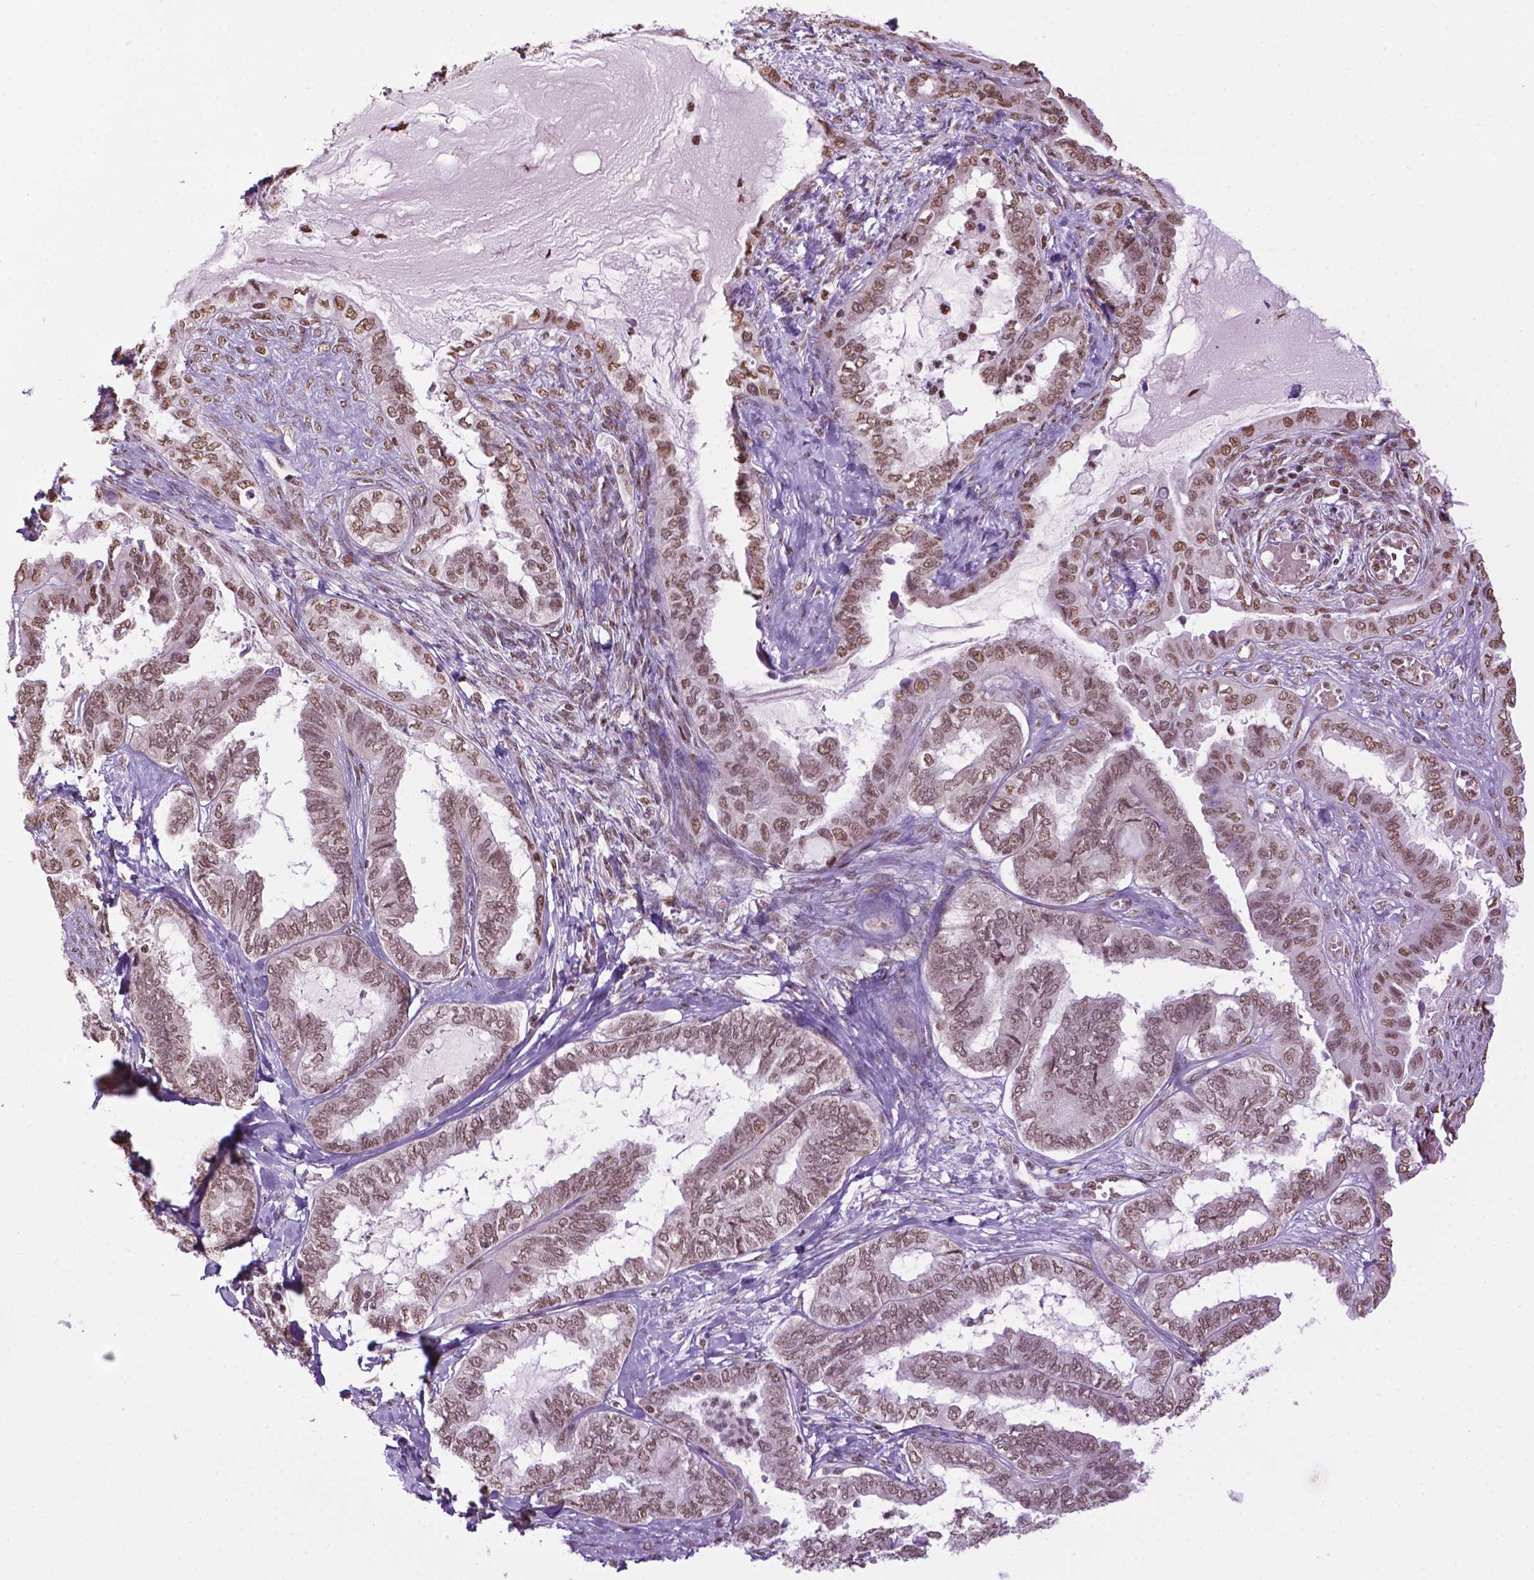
{"staining": {"intensity": "moderate", "quantity": "25%-75%", "location": "nuclear"}, "tissue": "ovarian cancer", "cell_type": "Tumor cells", "image_type": "cancer", "snomed": [{"axis": "morphology", "description": "Carcinoma, endometroid"}, {"axis": "topography", "description": "Ovary"}], "caption": "A photomicrograph showing moderate nuclear positivity in approximately 25%-75% of tumor cells in ovarian cancer (endometroid carcinoma), as visualized by brown immunohistochemical staining.", "gene": "COL23A1", "patient": {"sex": "female", "age": 70}}